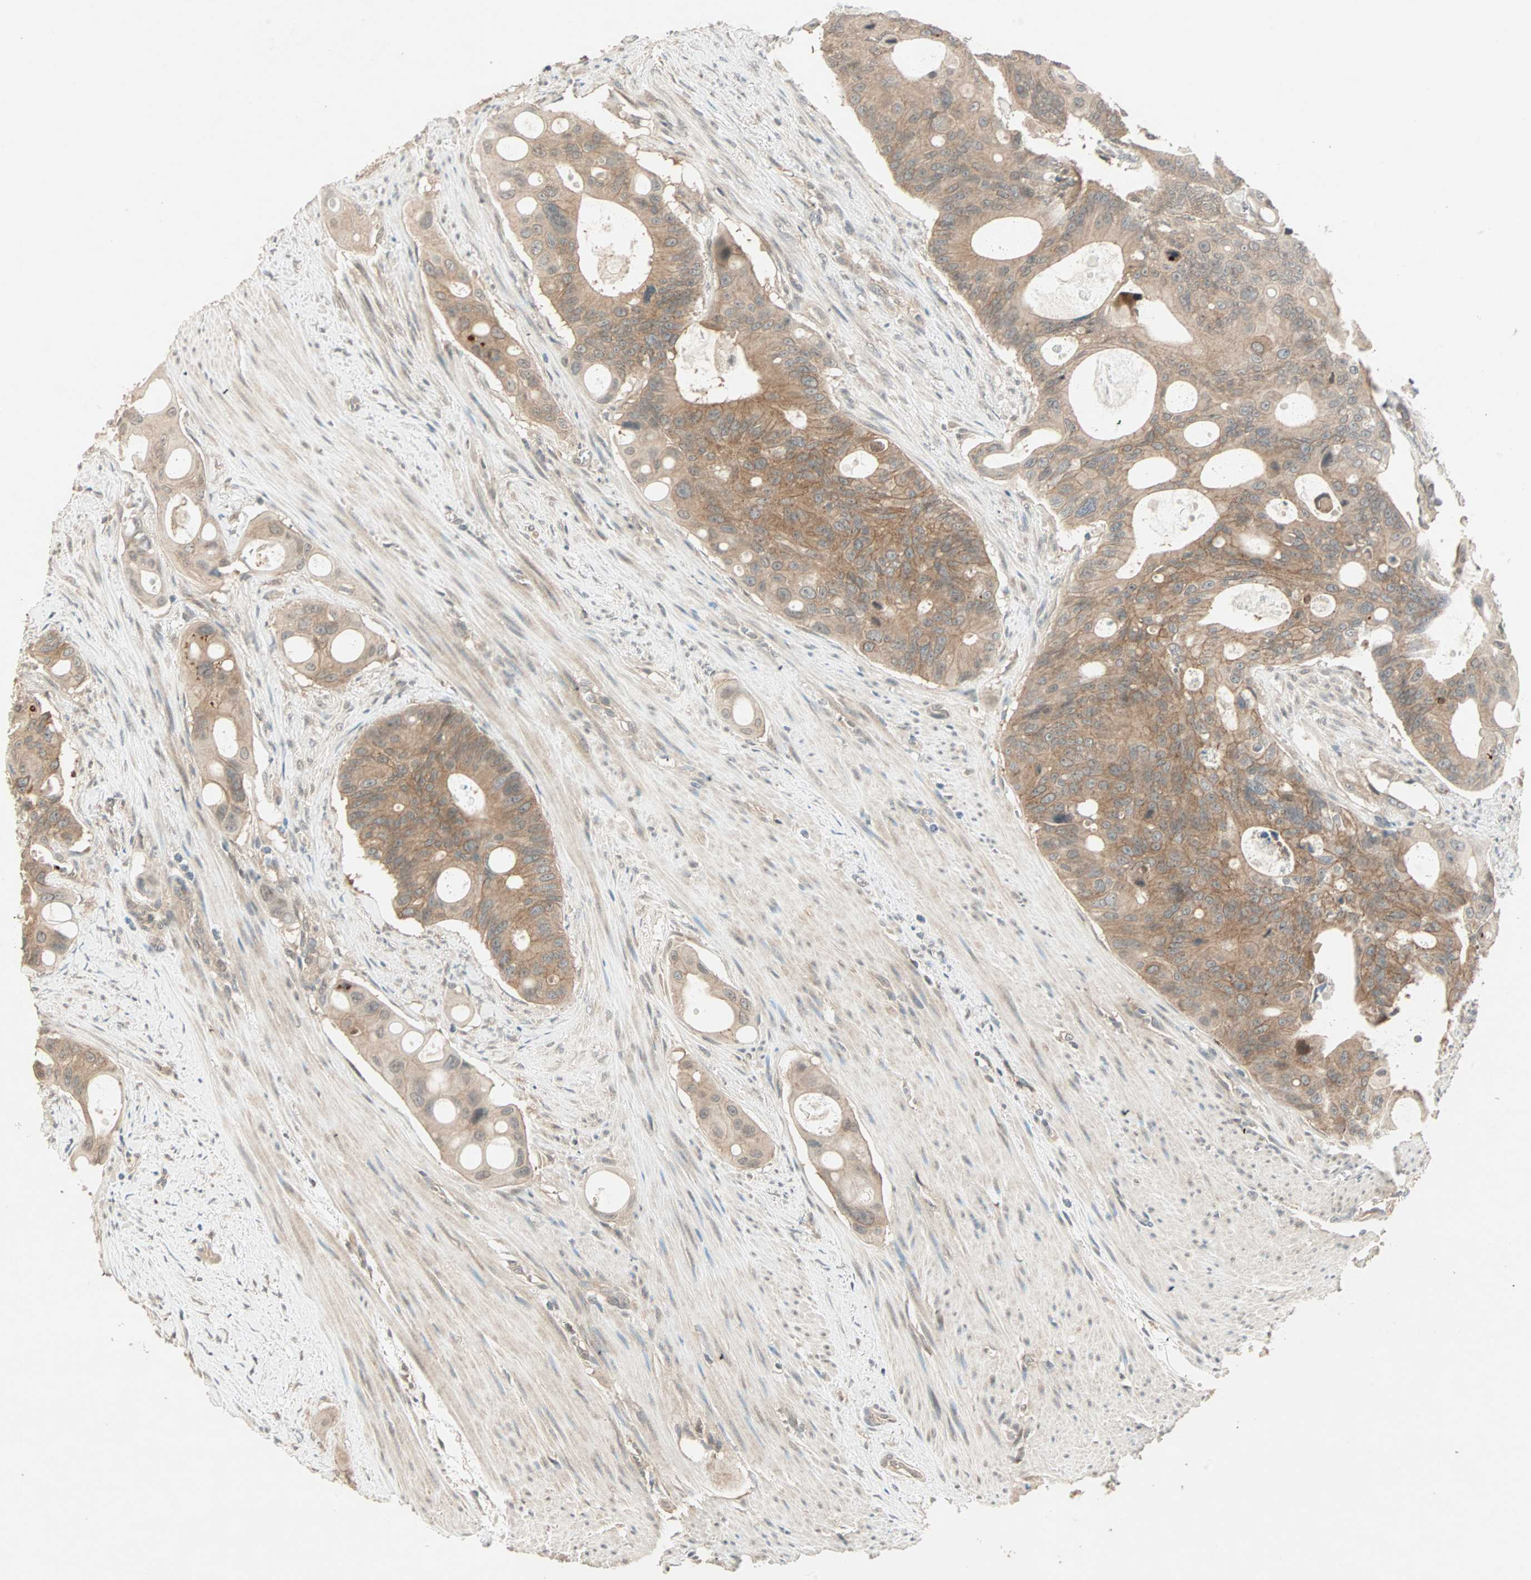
{"staining": {"intensity": "moderate", "quantity": ">75%", "location": "cytoplasmic/membranous"}, "tissue": "colorectal cancer", "cell_type": "Tumor cells", "image_type": "cancer", "snomed": [{"axis": "morphology", "description": "Adenocarcinoma, NOS"}, {"axis": "topography", "description": "Colon"}], "caption": "Immunohistochemistry photomicrograph of colorectal cancer stained for a protein (brown), which shows medium levels of moderate cytoplasmic/membranous staining in approximately >75% of tumor cells.", "gene": "TTF2", "patient": {"sex": "female", "age": 57}}